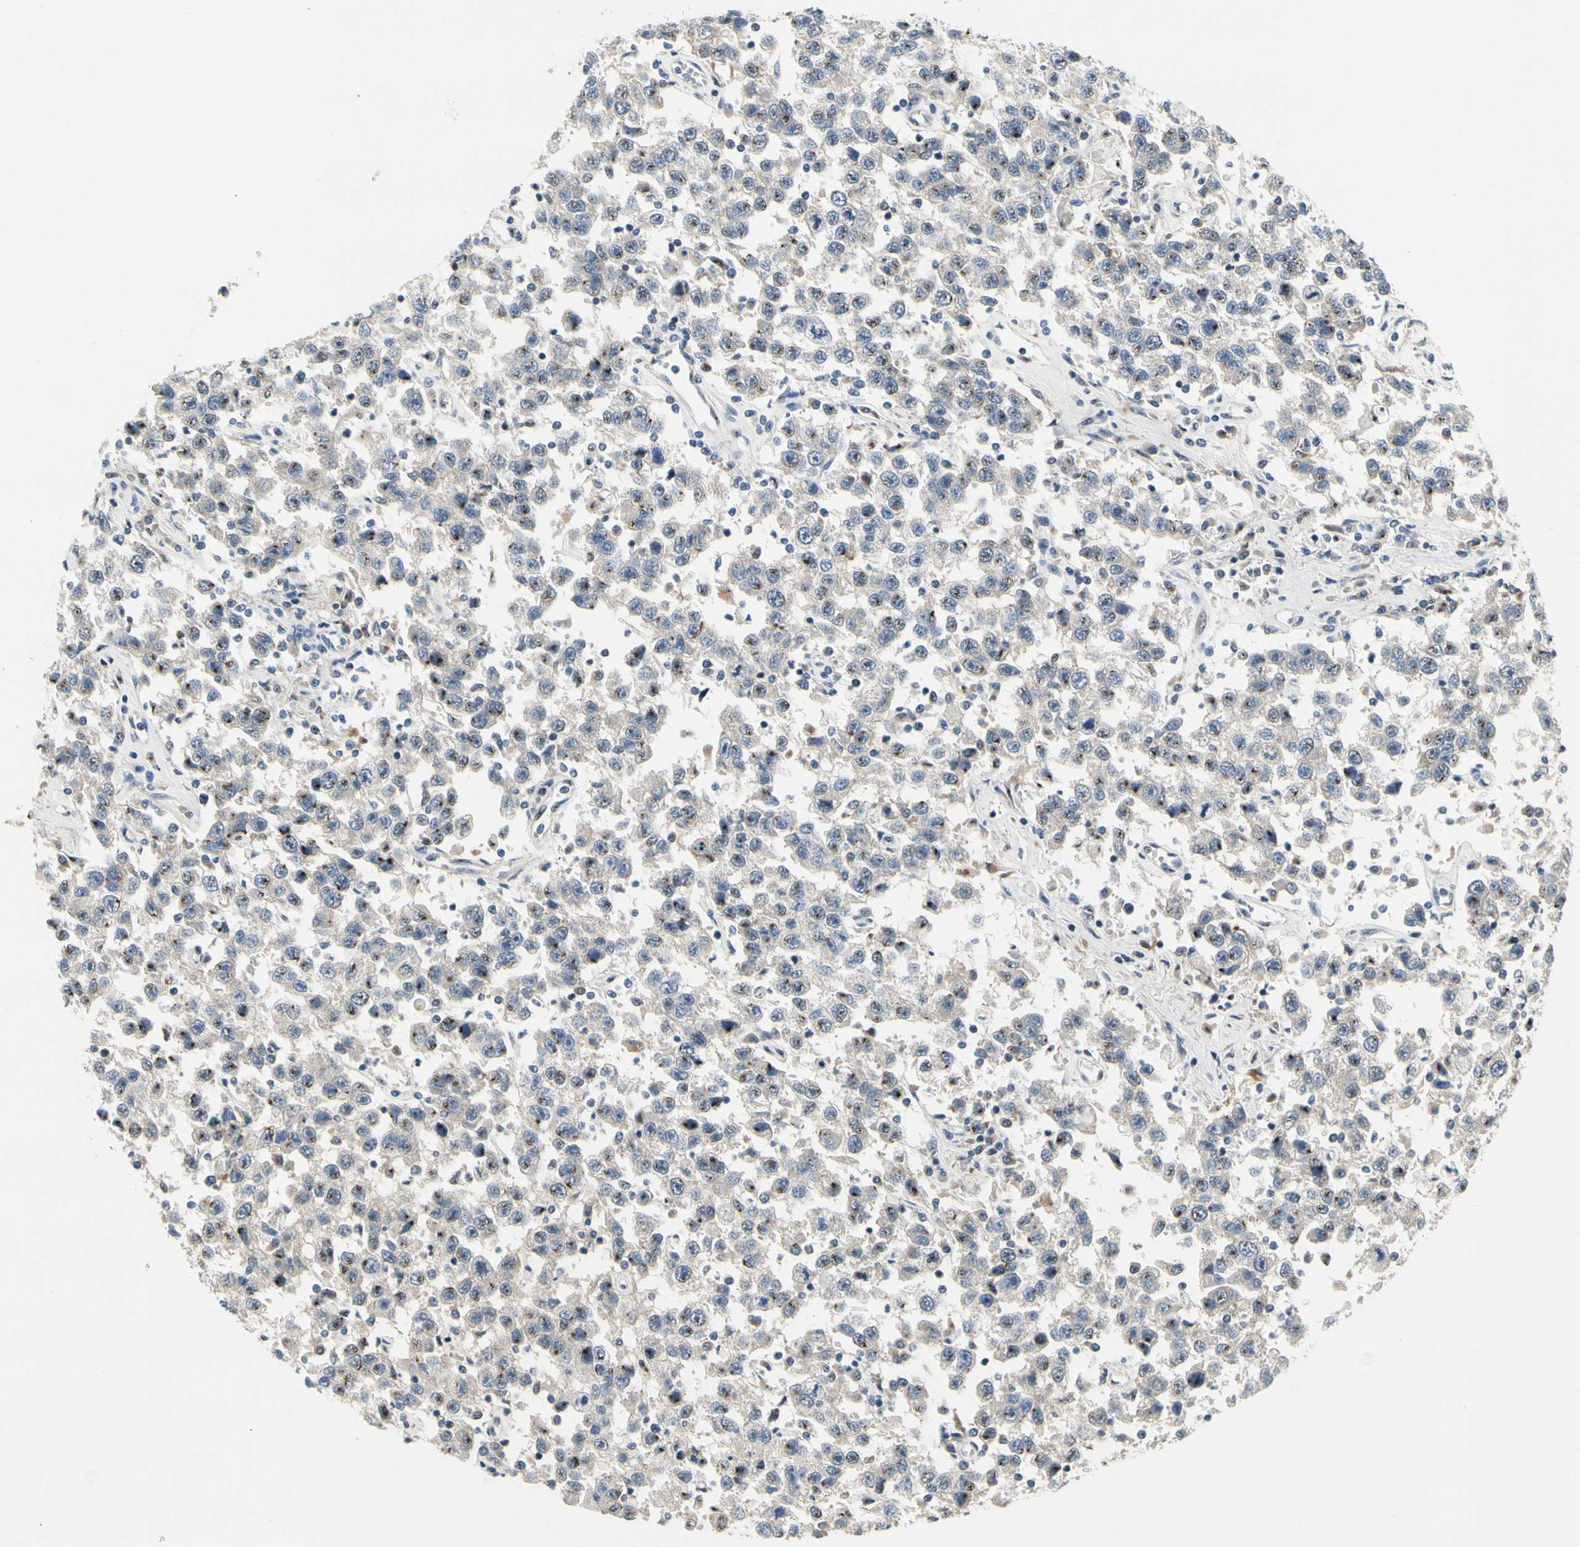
{"staining": {"intensity": "moderate", "quantity": "<25%", "location": "nuclear"}, "tissue": "testis cancer", "cell_type": "Tumor cells", "image_type": "cancer", "snomed": [{"axis": "morphology", "description": "Seminoma, NOS"}, {"axis": "topography", "description": "Testis"}], "caption": "This is a micrograph of immunohistochemistry (IHC) staining of seminoma (testis), which shows moderate expression in the nuclear of tumor cells.", "gene": "NFASC", "patient": {"sex": "male", "age": 41}}